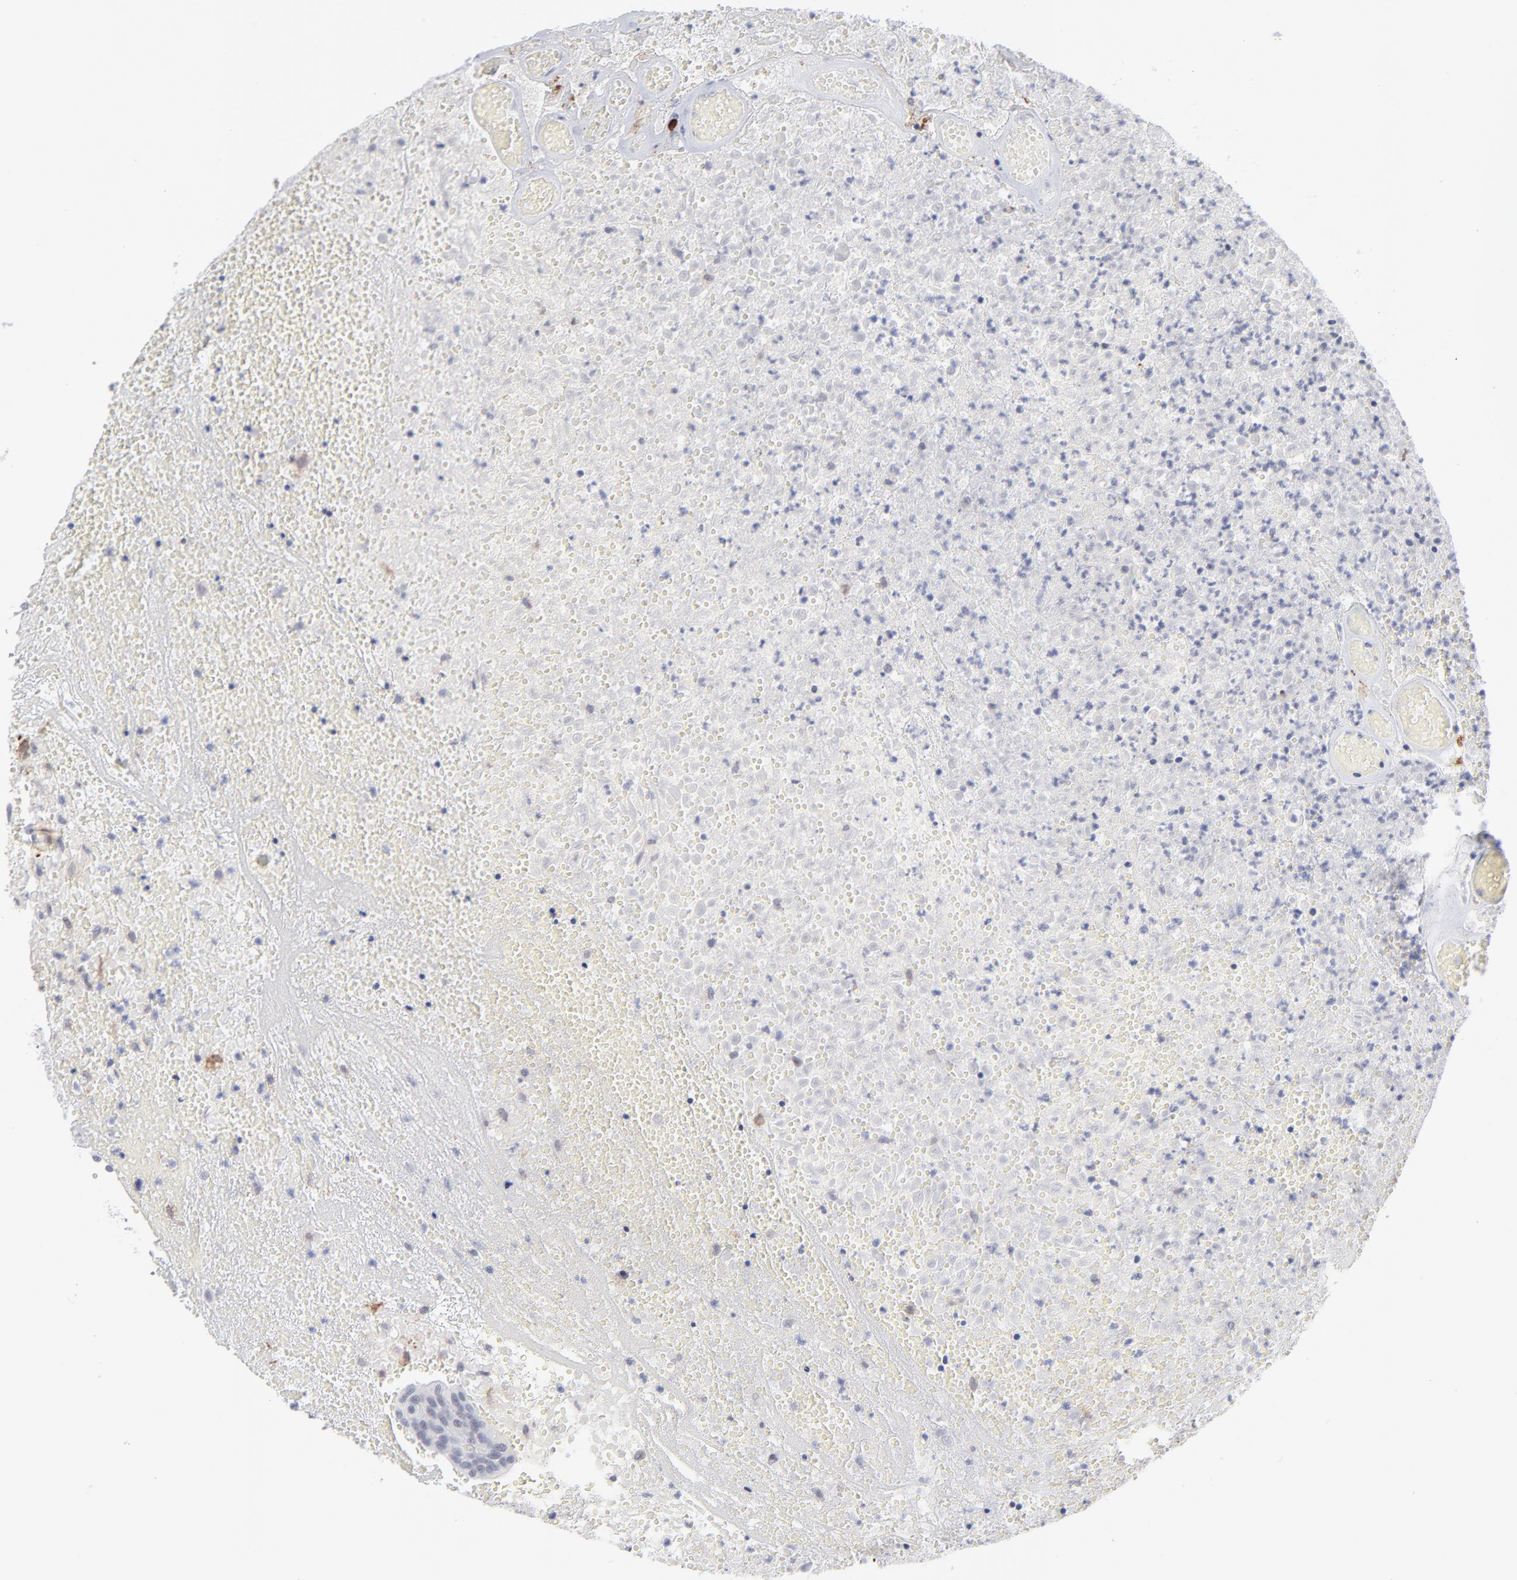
{"staining": {"intensity": "negative", "quantity": "none", "location": "none"}, "tissue": "urothelial cancer", "cell_type": "Tumor cells", "image_type": "cancer", "snomed": [{"axis": "morphology", "description": "Urothelial carcinoma, High grade"}, {"axis": "topography", "description": "Urinary bladder"}], "caption": "The image demonstrates no significant positivity in tumor cells of urothelial cancer.", "gene": "CCR2", "patient": {"sex": "male", "age": 66}}